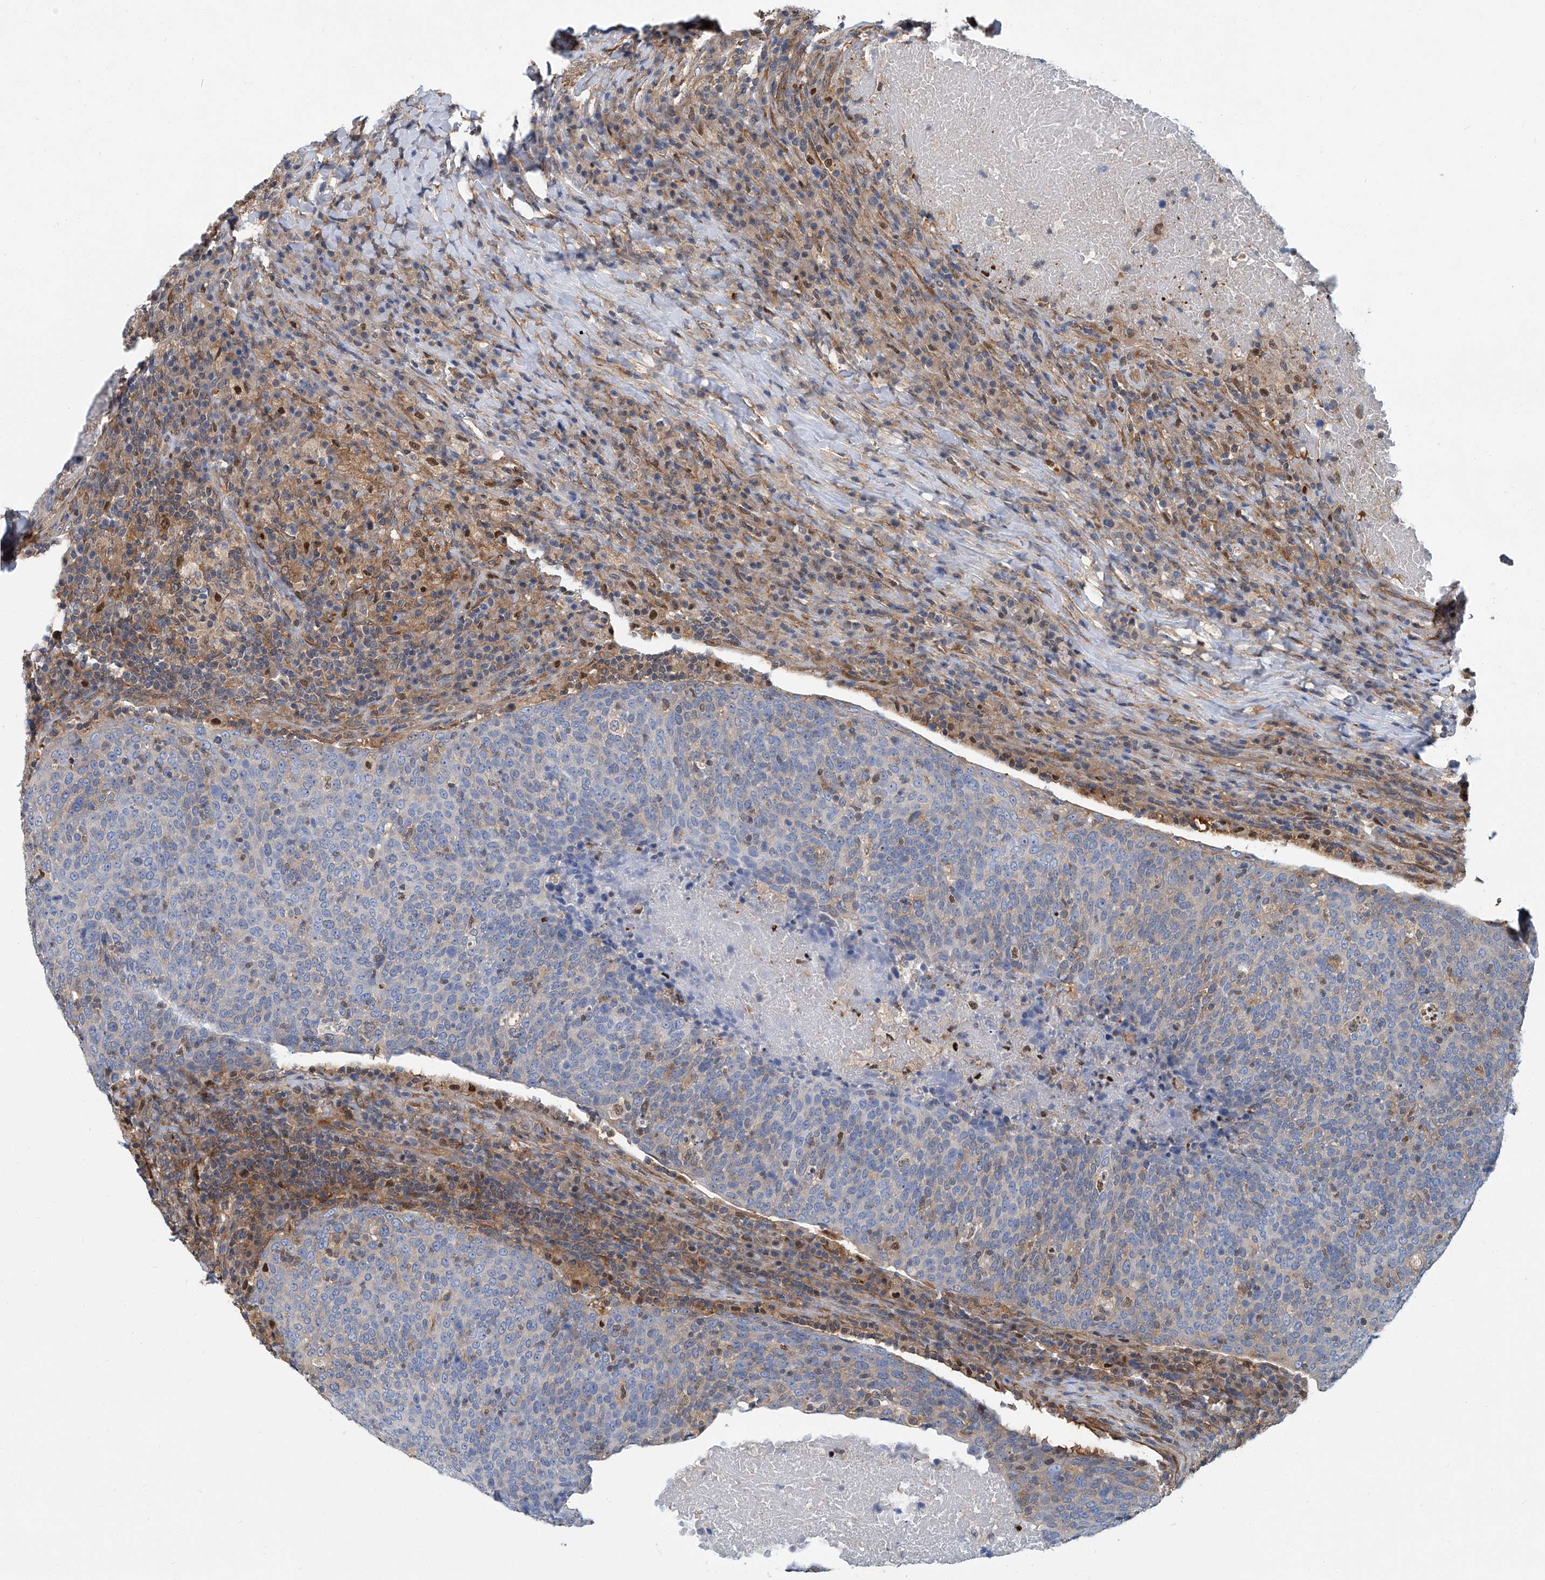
{"staining": {"intensity": "negative", "quantity": "none", "location": "none"}, "tissue": "head and neck cancer", "cell_type": "Tumor cells", "image_type": "cancer", "snomed": [{"axis": "morphology", "description": "Squamous cell carcinoma, NOS"}, {"axis": "morphology", "description": "Squamous cell carcinoma, metastatic, NOS"}, {"axis": "topography", "description": "Lymph node"}, {"axis": "topography", "description": "Head-Neck"}], "caption": "Histopathology image shows no protein positivity in tumor cells of head and neck cancer tissue.", "gene": "PSMB10", "patient": {"sex": "male", "age": 62}}